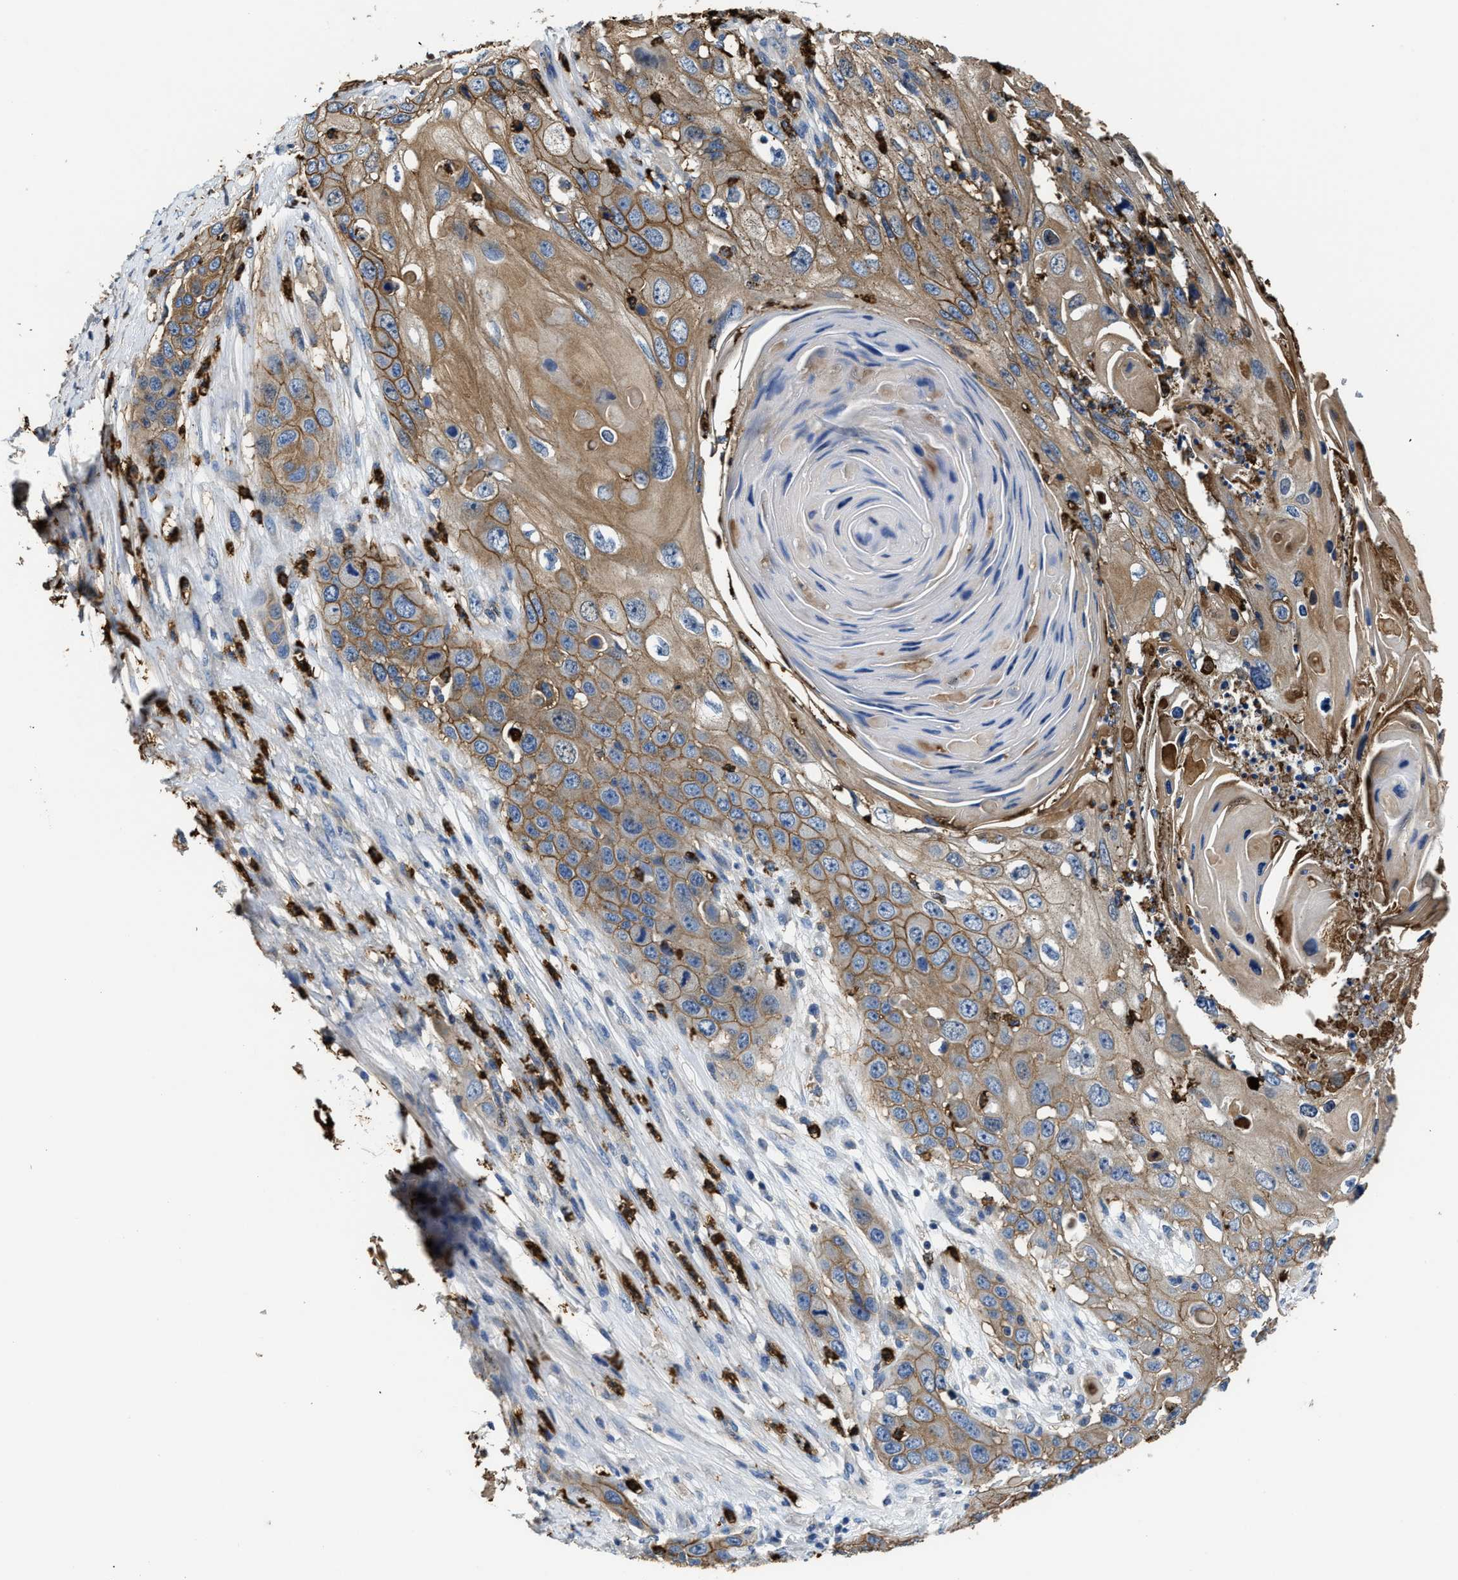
{"staining": {"intensity": "moderate", "quantity": ">75%", "location": "cytoplasmic/membranous"}, "tissue": "skin cancer", "cell_type": "Tumor cells", "image_type": "cancer", "snomed": [{"axis": "morphology", "description": "Squamous cell carcinoma, NOS"}, {"axis": "topography", "description": "Skin"}], "caption": "Immunohistochemistry (IHC) (DAB) staining of human skin squamous cell carcinoma displays moderate cytoplasmic/membranous protein positivity in about >75% of tumor cells.", "gene": "TRAF6", "patient": {"sex": "male", "age": 55}}